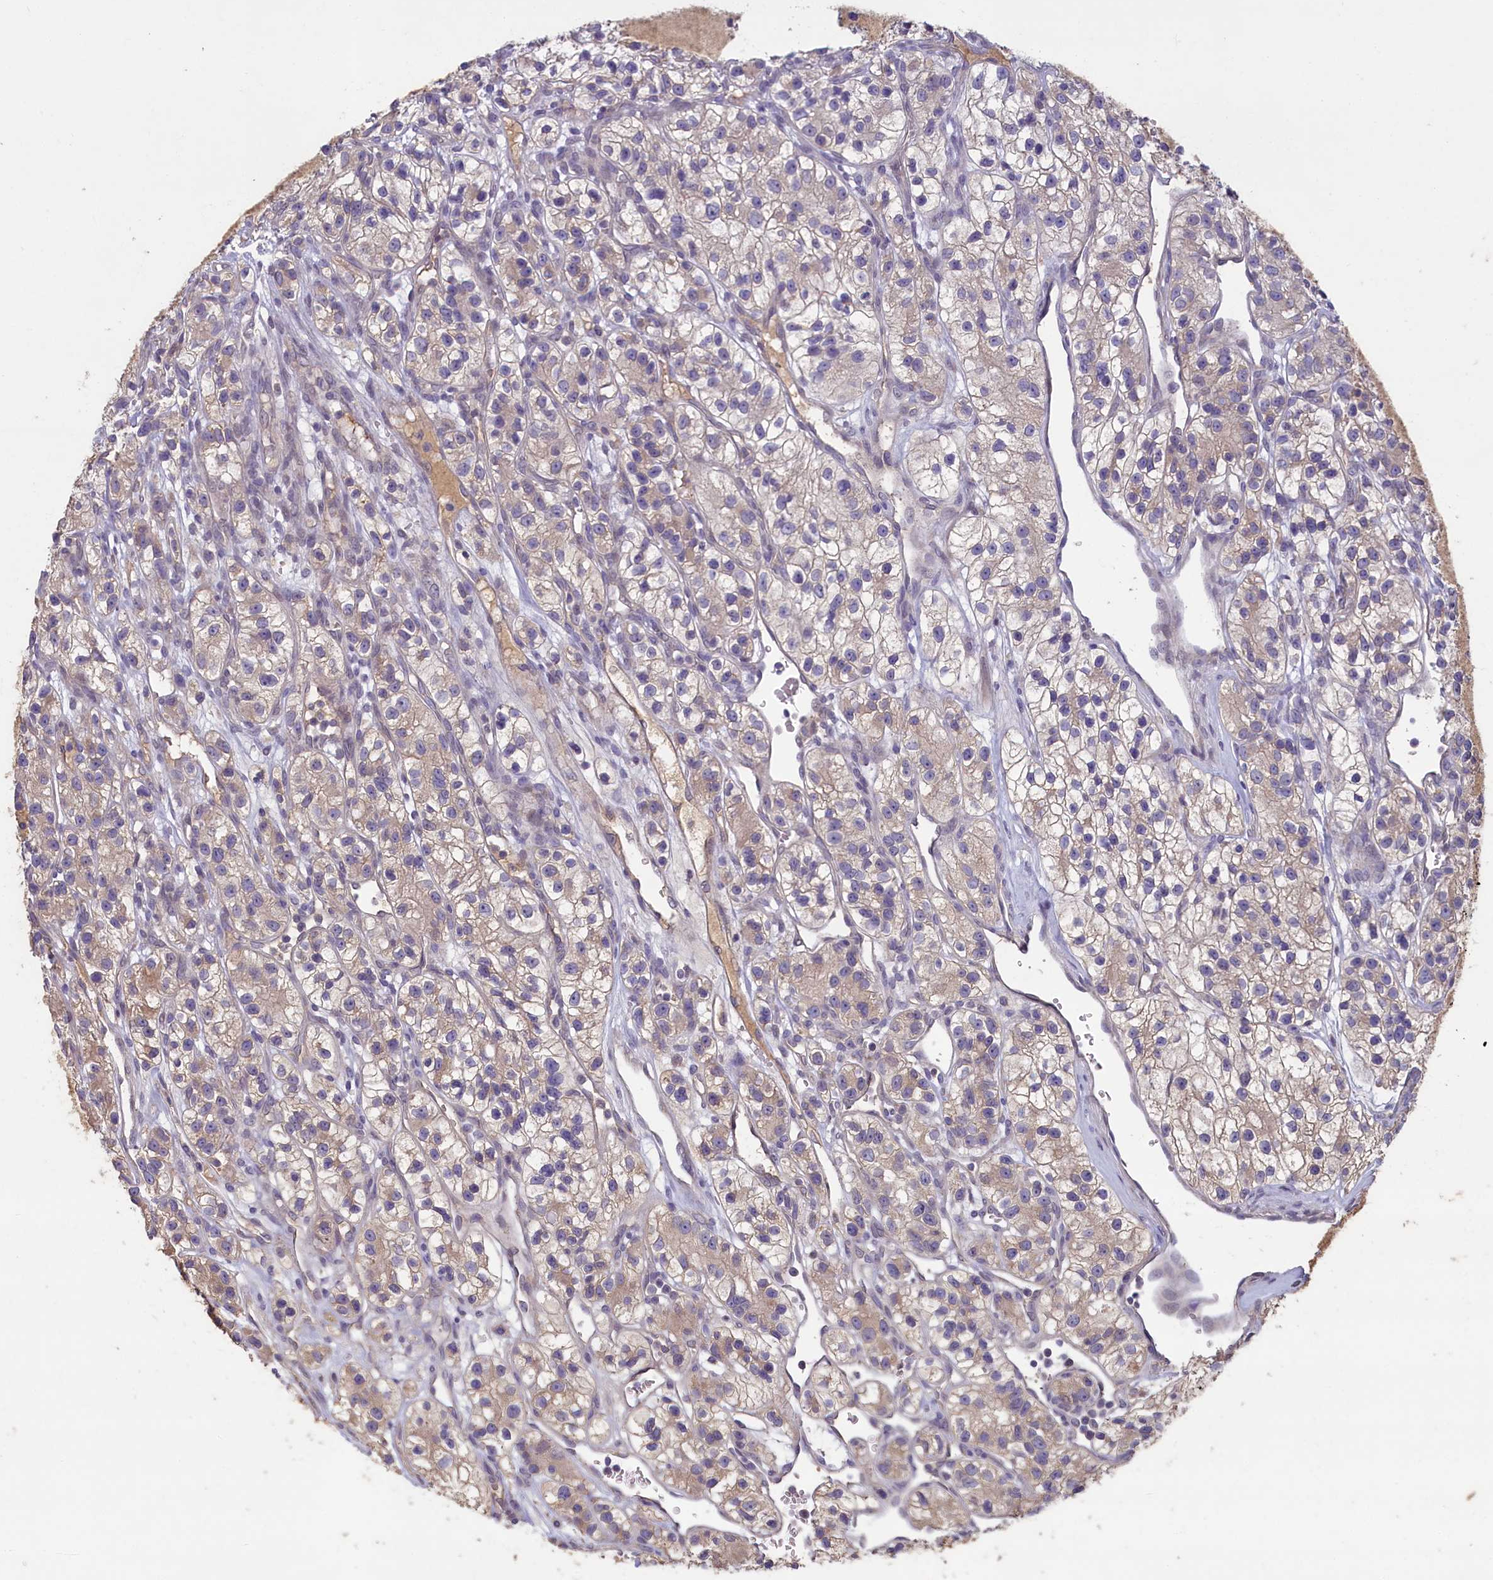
{"staining": {"intensity": "negative", "quantity": "none", "location": "none"}, "tissue": "renal cancer", "cell_type": "Tumor cells", "image_type": "cancer", "snomed": [{"axis": "morphology", "description": "Adenocarcinoma, NOS"}, {"axis": "topography", "description": "Kidney"}], "caption": "Immunohistochemistry micrograph of renal cancer (adenocarcinoma) stained for a protein (brown), which shows no expression in tumor cells. The staining was performed using DAB (3,3'-diaminobenzidine) to visualize the protein expression in brown, while the nuclei were stained in blue with hematoxylin (Magnification: 20x).", "gene": "ATF7IP2", "patient": {"sex": "female", "age": 57}}